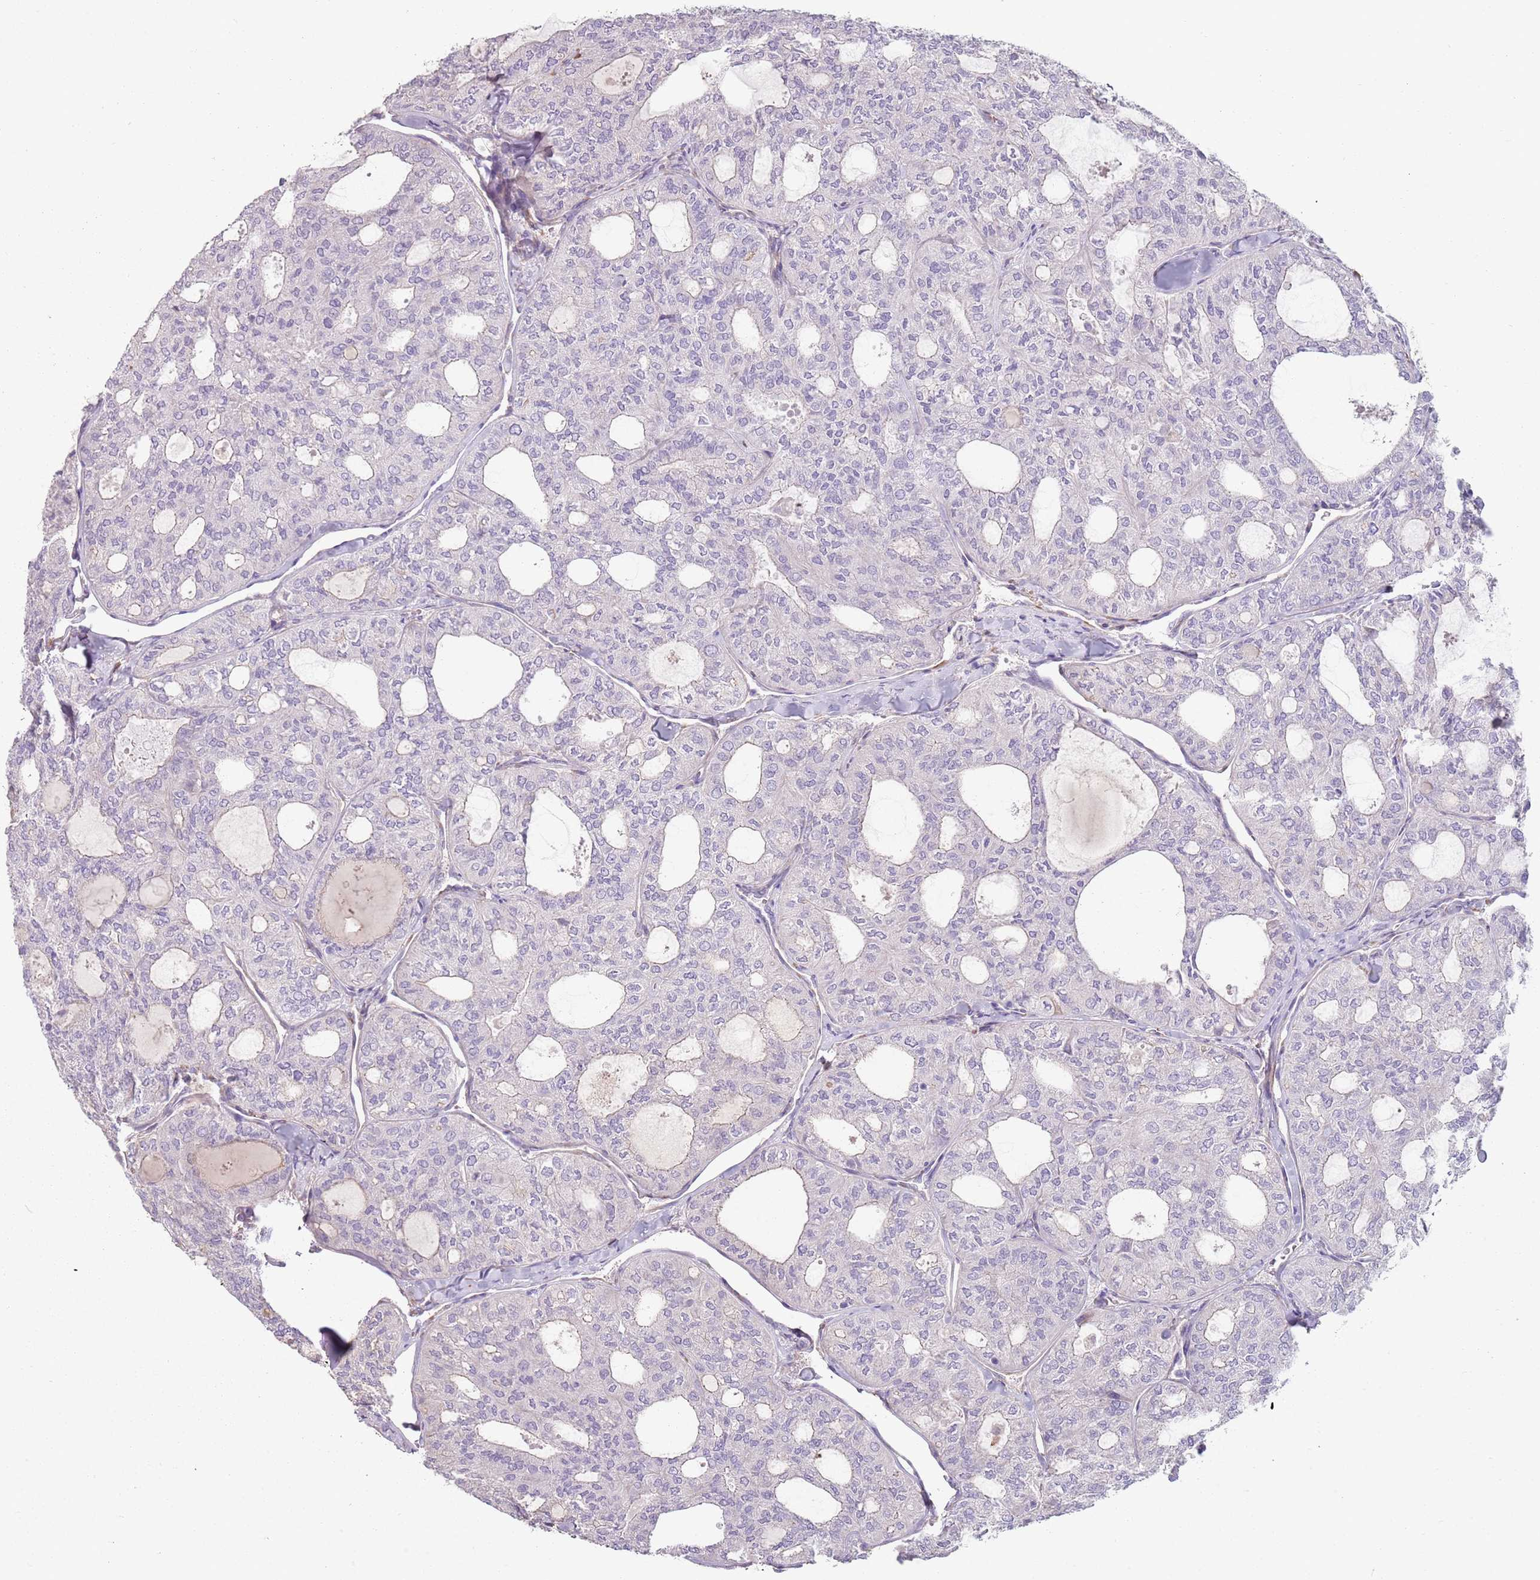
{"staining": {"intensity": "negative", "quantity": "none", "location": "none"}, "tissue": "thyroid cancer", "cell_type": "Tumor cells", "image_type": "cancer", "snomed": [{"axis": "morphology", "description": "Follicular adenoma carcinoma, NOS"}, {"axis": "topography", "description": "Thyroid gland"}], "caption": "Immunohistochemistry of thyroid cancer (follicular adenoma carcinoma) exhibits no staining in tumor cells. Nuclei are stained in blue.", "gene": "PHLPP2", "patient": {"sex": "male", "age": 75}}